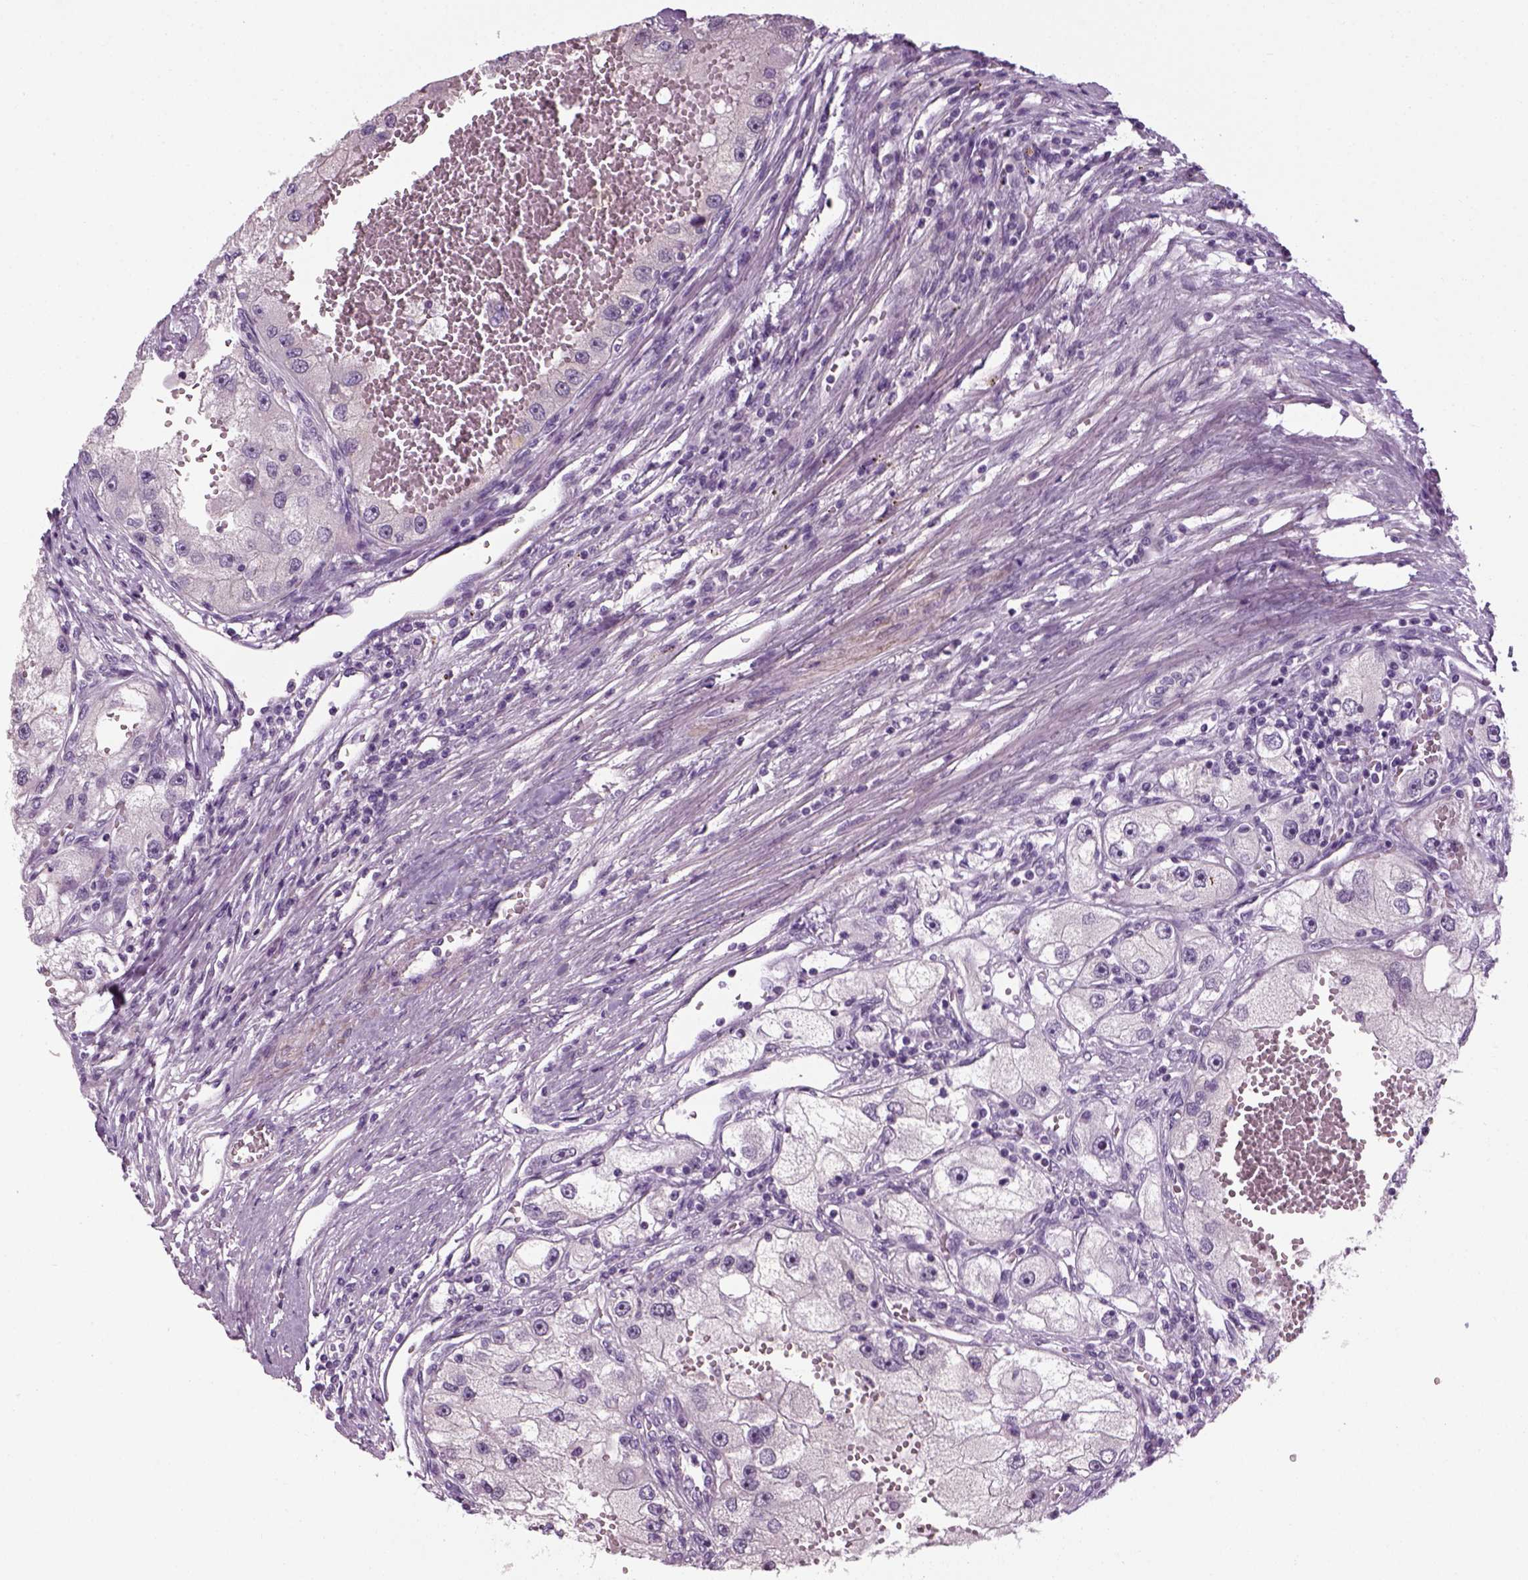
{"staining": {"intensity": "negative", "quantity": "none", "location": "none"}, "tissue": "renal cancer", "cell_type": "Tumor cells", "image_type": "cancer", "snomed": [{"axis": "morphology", "description": "Adenocarcinoma, NOS"}, {"axis": "topography", "description": "Kidney"}], "caption": "DAB immunohistochemical staining of human renal cancer displays no significant expression in tumor cells. (Brightfield microscopy of DAB (3,3'-diaminobenzidine) immunohistochemistry (IHC) at high magnification).", "gene": "ELOVL3", "patient": {"sex": "male", "age": 63}}